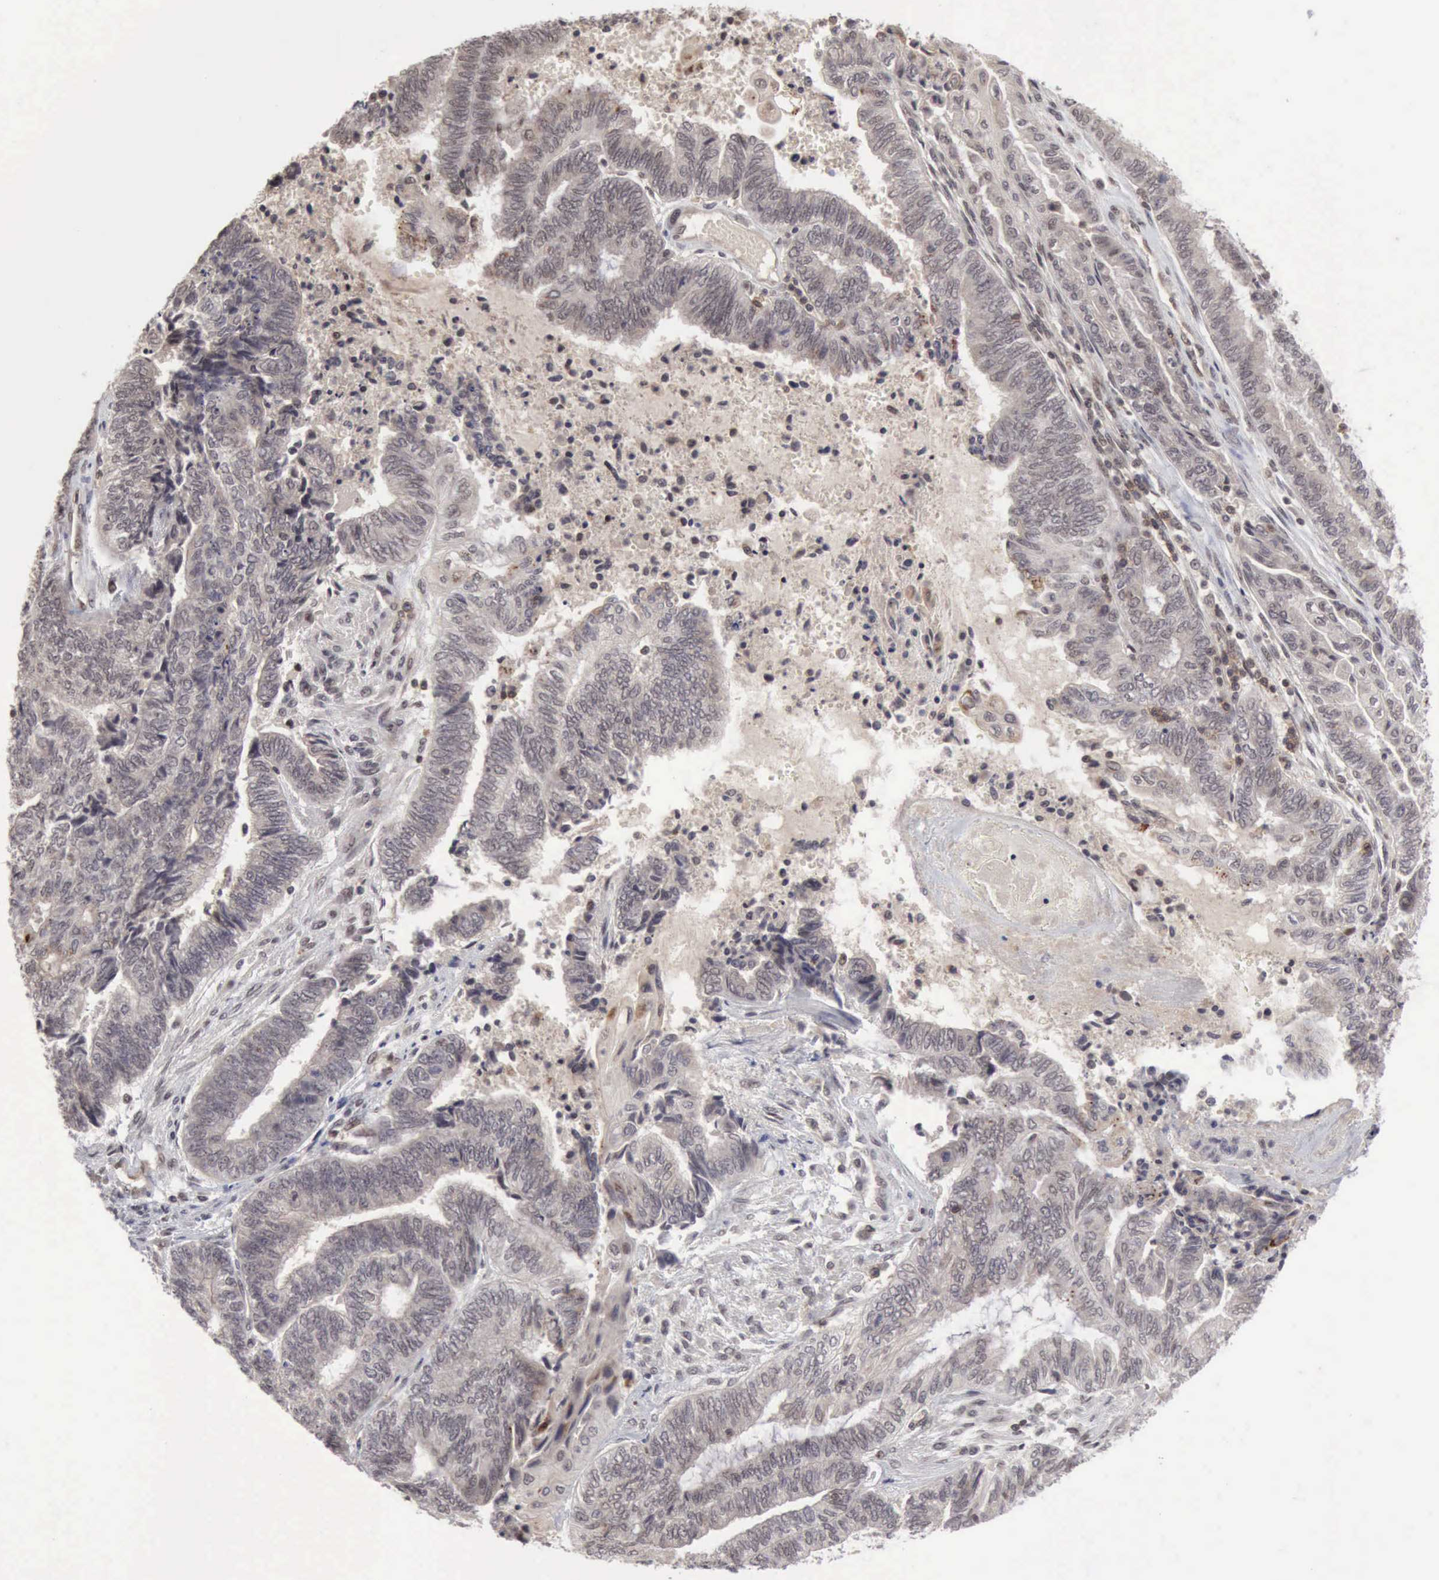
{"staining": {"intensity": "negative", "quantity": "none", "location": "none"}, "tissue": "endometrial cancer", "cell_type": "Tumor cells", "image_type": "cancer", "snomed": [{"axis": "morphology", "description": "Adenocarcinoma, NOS"}, {"axis": "topography", "description": "Uterus"}, {"axis": "topography", "description": "Endometrium"}], "caption": "Tumor cells are negative for protein expression in human endometrial adenocarcinoma.", "gene": "CDKN2A", "patient": {"sex": "female", "age": 70}}